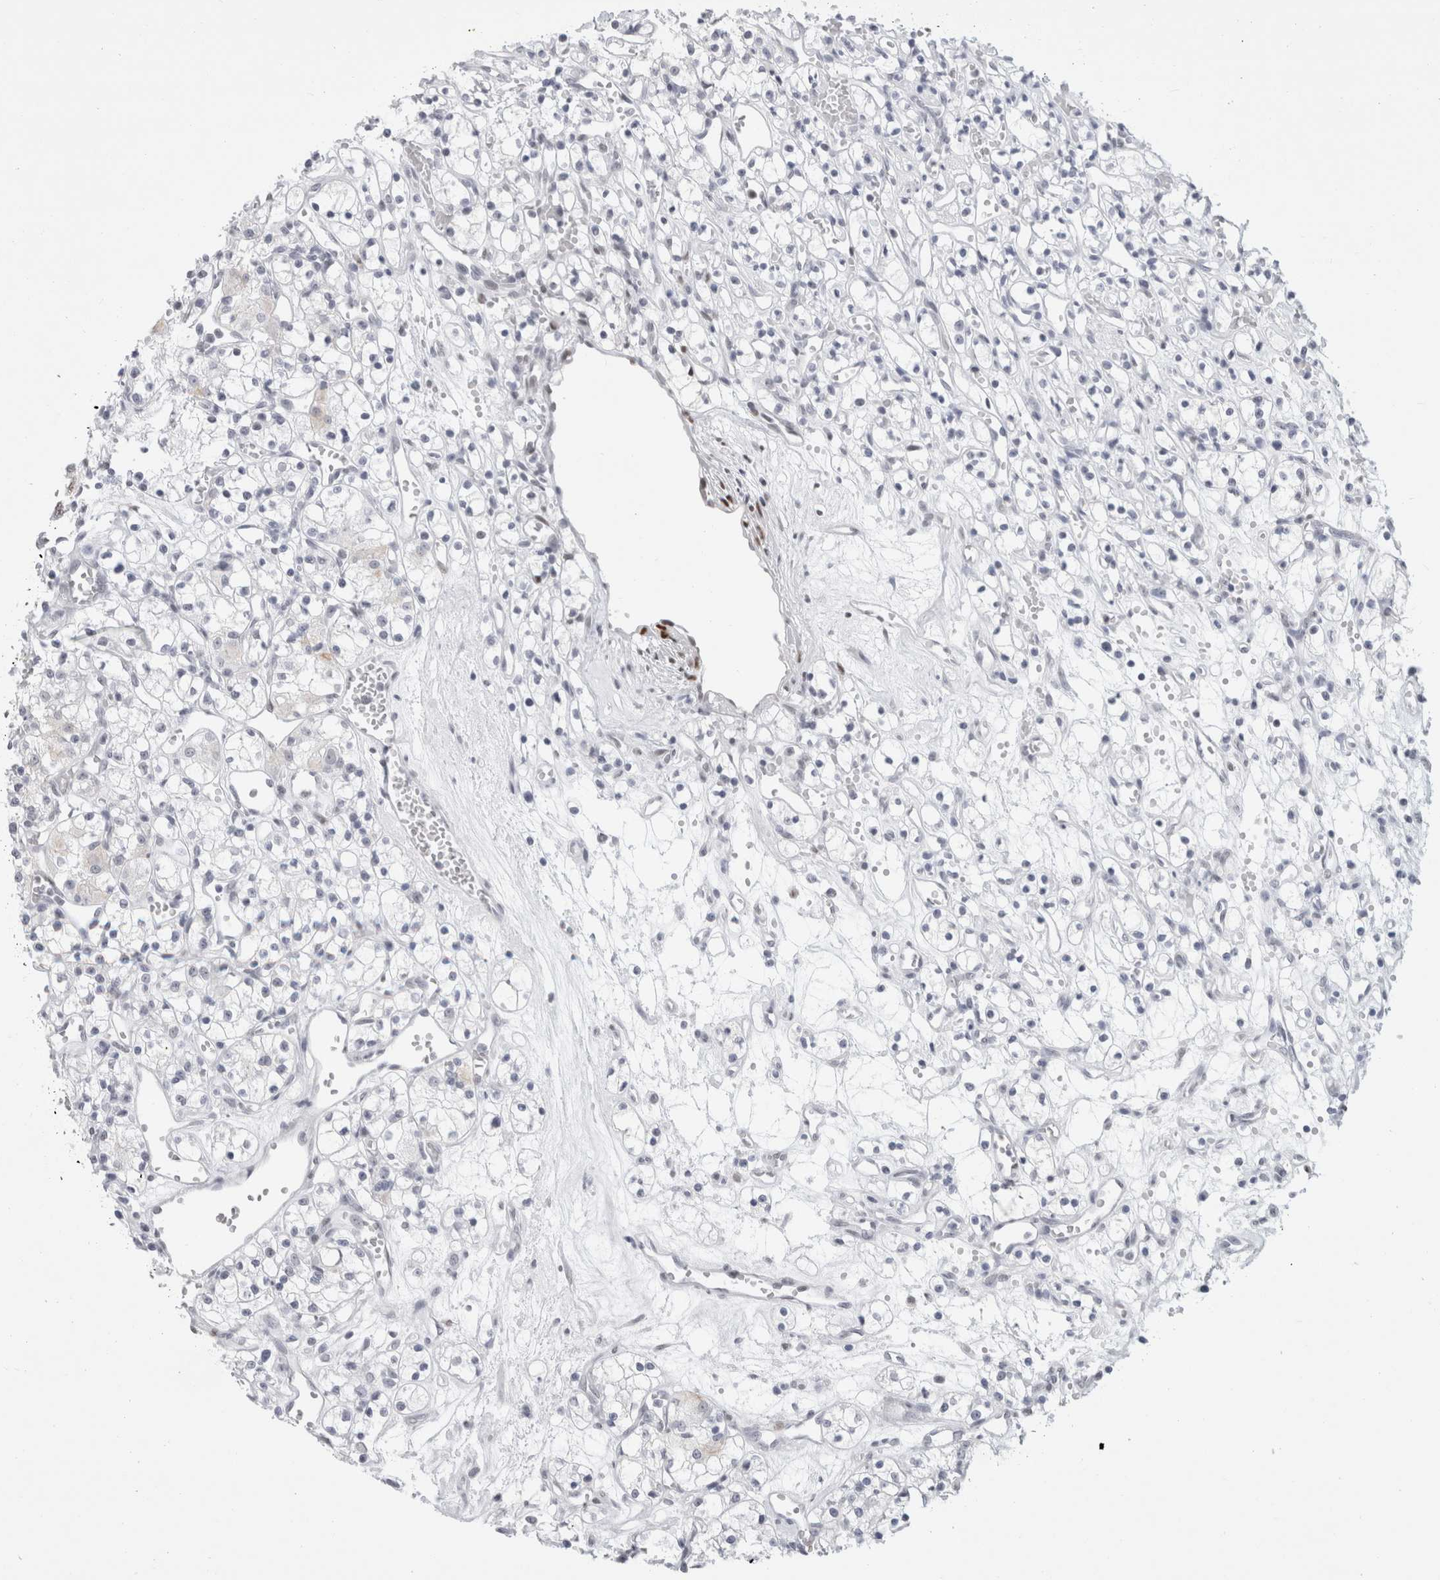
{"staining": {"intensity": "negative", "quantity": "none", "location": "none"}, "tissue": "renal cancer", "cell_type": "Tumor cells", "image_type": "cancer", "snomed": [{"axis": "morphology", "description": "Adenocarcinoma, NOS"}, {"axis": "topography", "description": "Kidney"}], "caption": "High magnification brightfield microscopy of renal adenocarcinoma stained with DAB (3,3'-diaminobenzidine) (brown) and counterstained with hematoxylin (blue): tumor cells show no significant positivity.", "gene": "SMARCC1", "patient": {"sex": "female", "age": 59}}